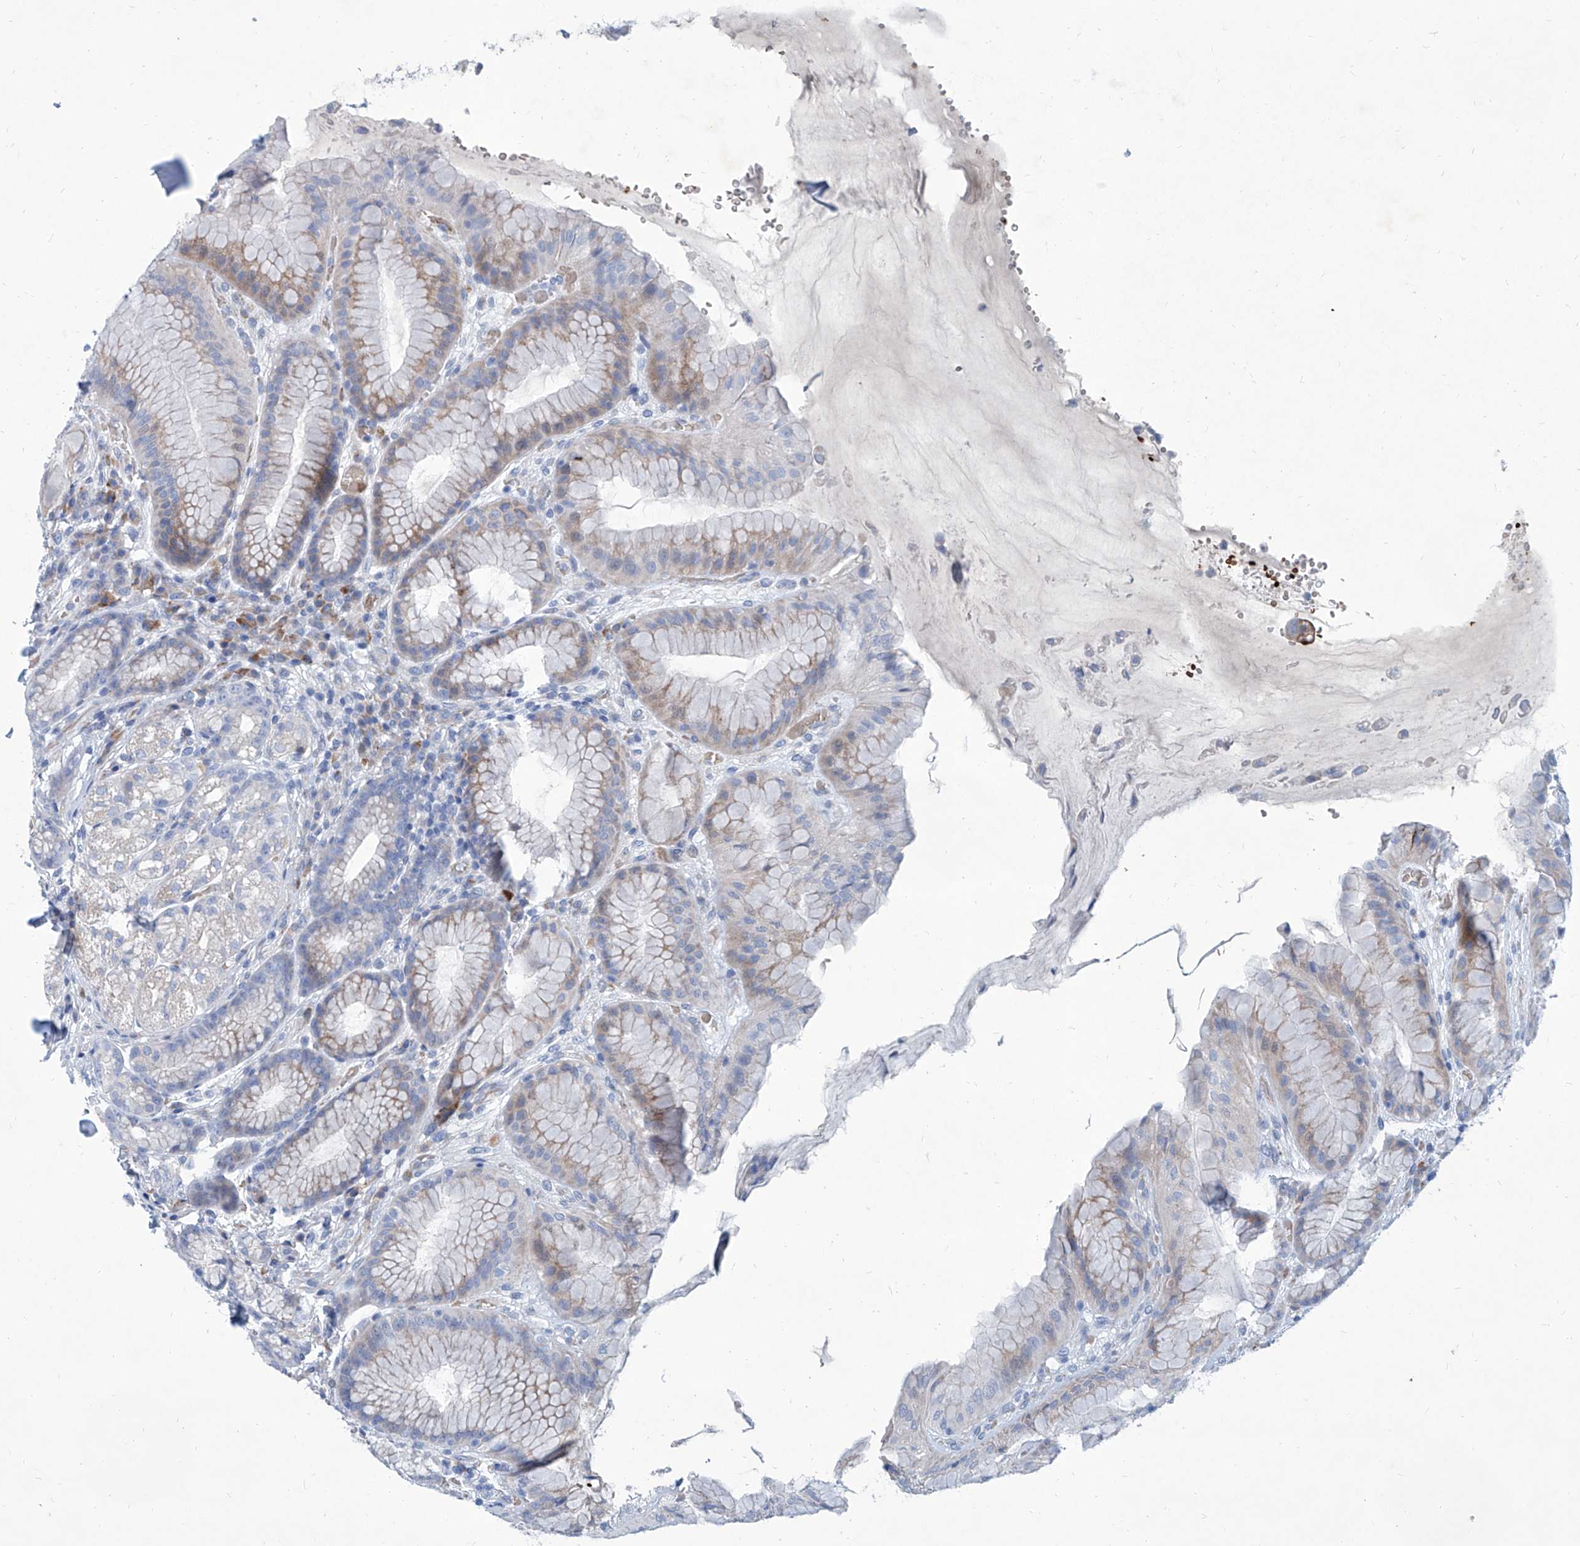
{"staining": {"intensity": "weak", "quantity": "<25%", "location": "cytoplasmic/membranous"}, "tissue": "stomach", "cell_type": "Glandular cells", "image_type": "normal", "snomed": [{"axis": "morphology", "description": "Normal tissue, NOS"}, {"axis": "topography", "description": "Stomach"}], "caption": "Stomach was stained to show a protein in brown. There is no significant expression in glandular cells. (Brightfield microscopy of DAB (3,3'-diaminobenzidine) immunohistochemistry (IHC) at high magnification).", "gene": "FPR2", "patient": {"sex": "male", "age": 57}}